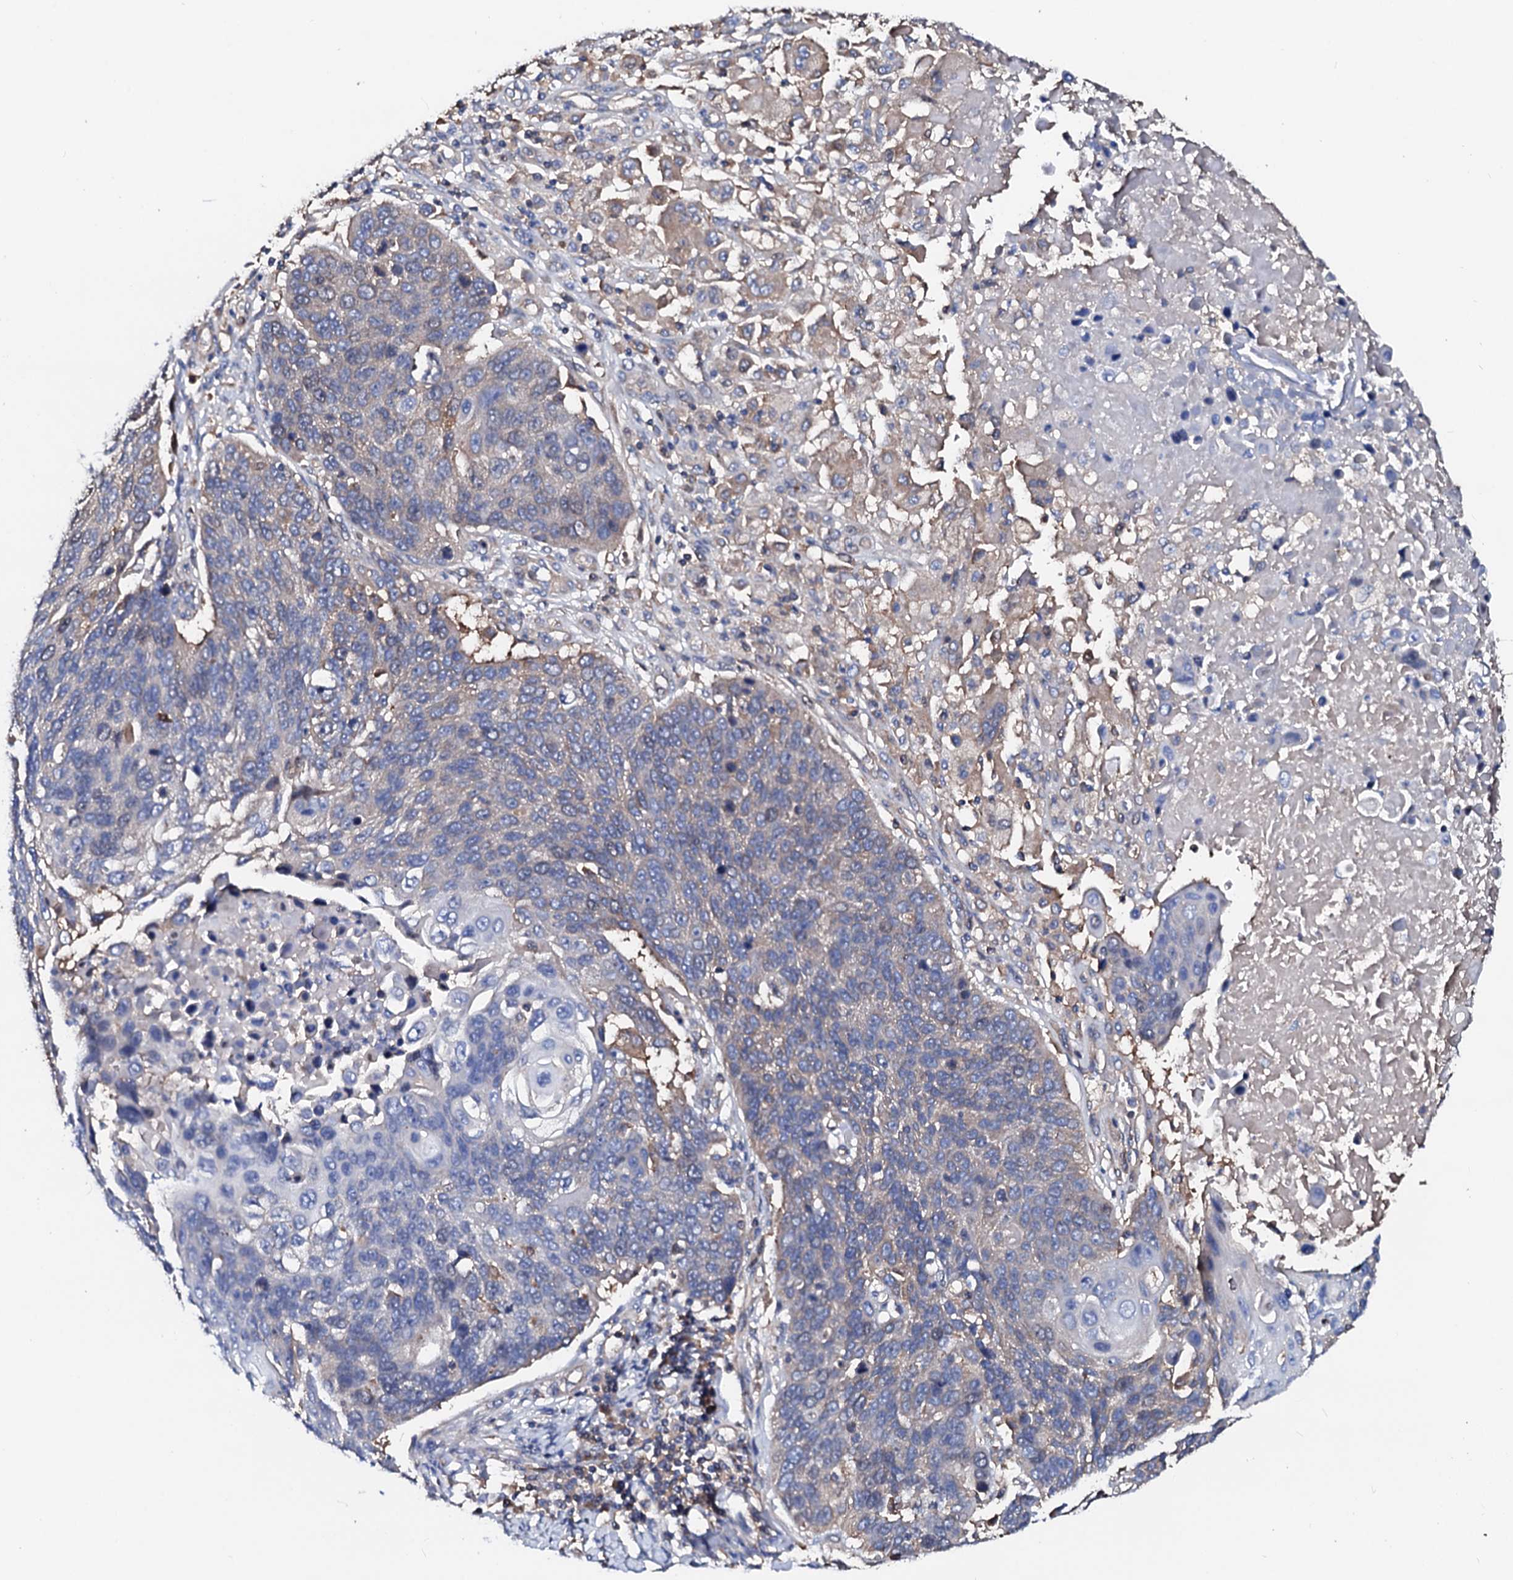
{"staining": {"intensity": "weak", "quantity": "<25%", "location": "cytoplasmic/membranous"}, "tissue": "lung cancer", "cell_type": "Tumor cells", "image_type": "cancer", "snomed": [{"axis": "morphology", "description": "Squamous cell carcinoma, NOS"}, {"axis": "topography", "description": "Lung"}], "caption": "Tumor cells show no significant staining in lung squamous cell carcinoma.", "gene": "CSKMT", "patient": {"sex": "male", "age": 66}}